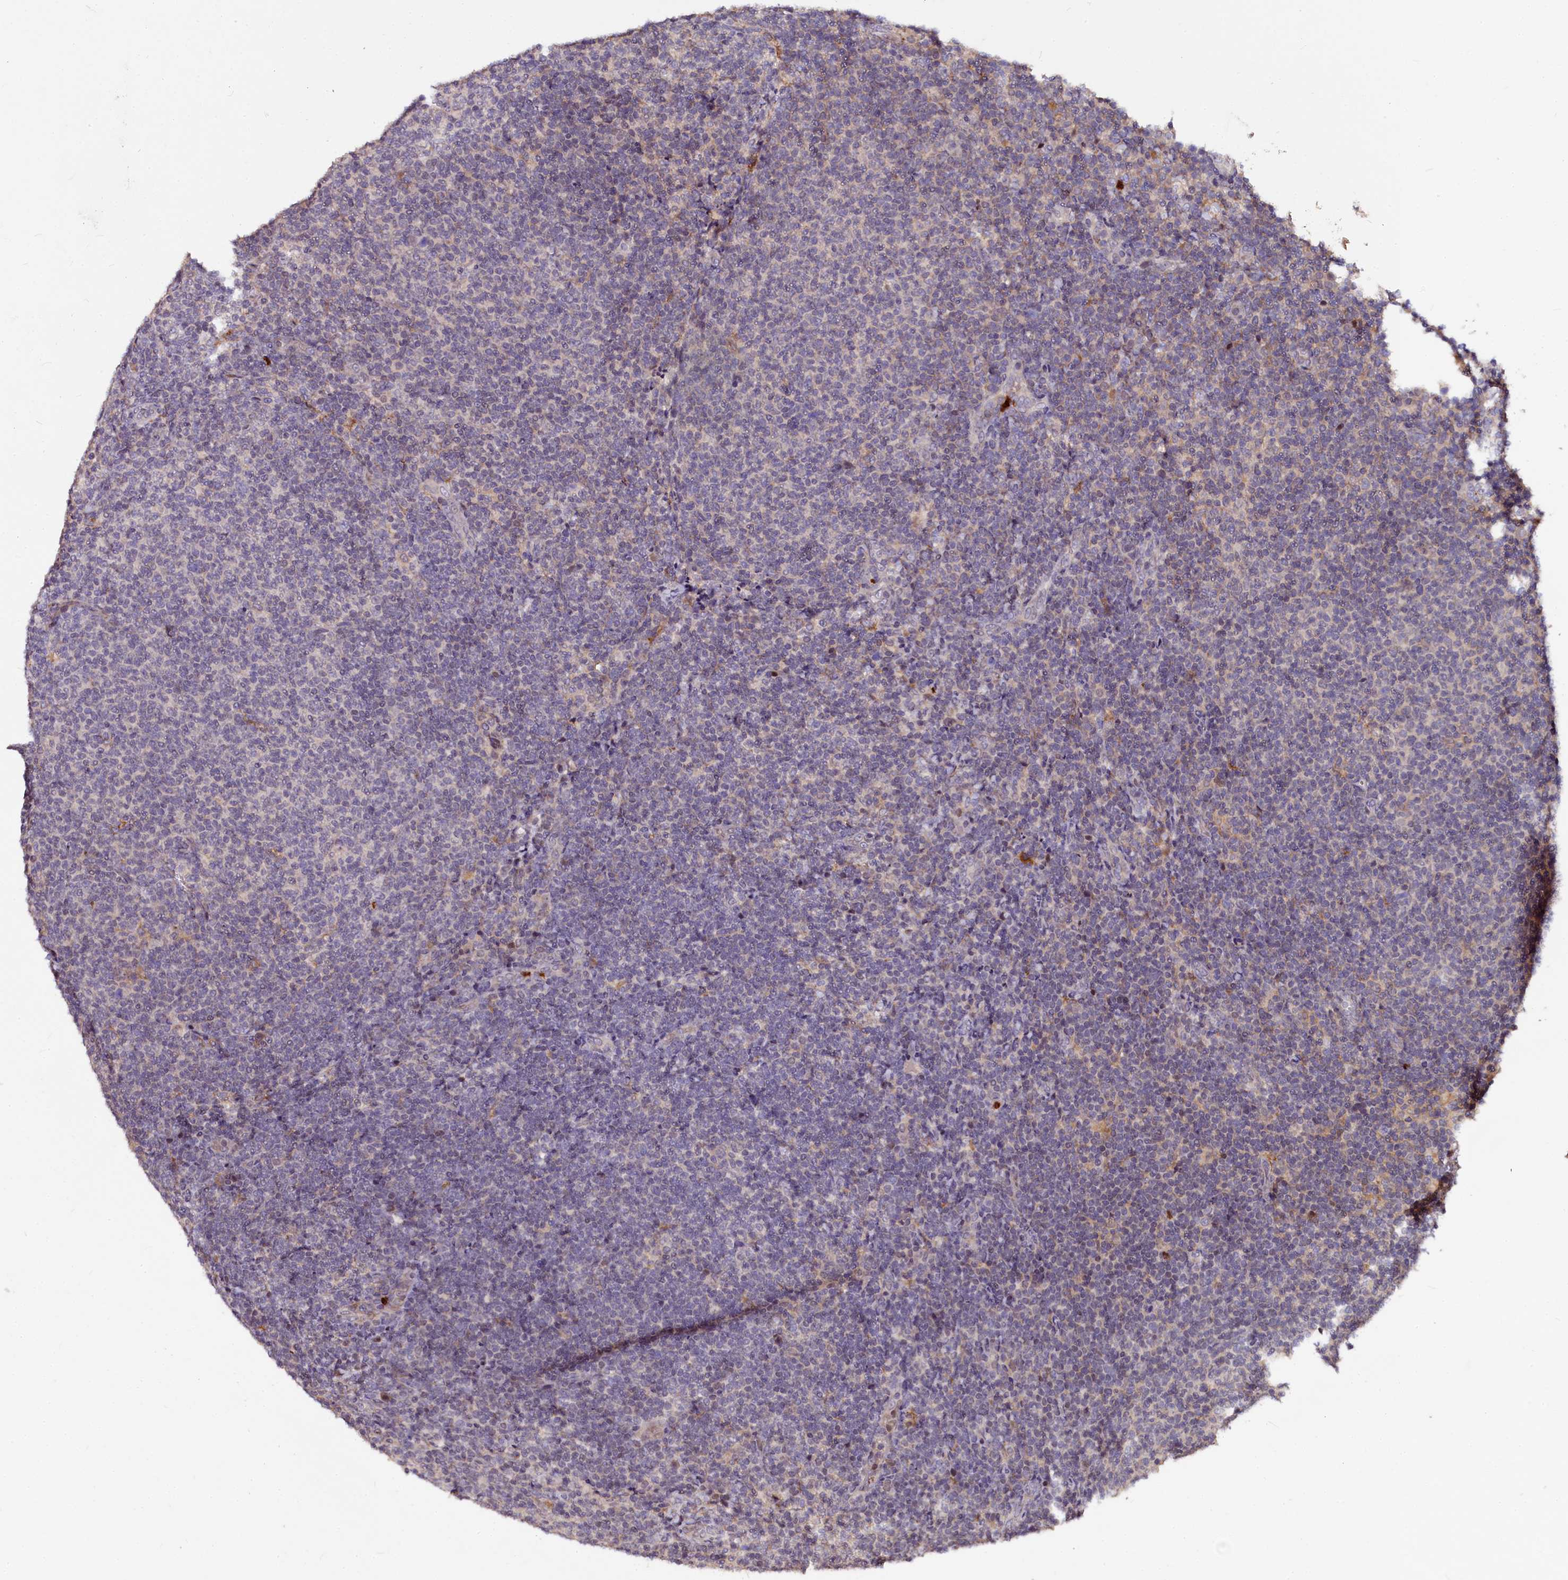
{"staining": {"intensity": "negative", "quantity": "none", "location": "none"}, "tissue": "lymphoma", "cell_type": "Tumor cells", "image_type": "cancer", "snomed": [{"axis": "morphology", "description": "Malignant lymphoma, non-Hodgkin's type, Low grade"}, {"axis": "topography", "description": "Lymph node"}], "caption": "Photomicrograph shows no significant protein staining in tumor cells of low-grade malignant lymphoma, non-Hodgkin's type.", "gene": "ATG101", "patient": {"sex": "male", "age": 66}}